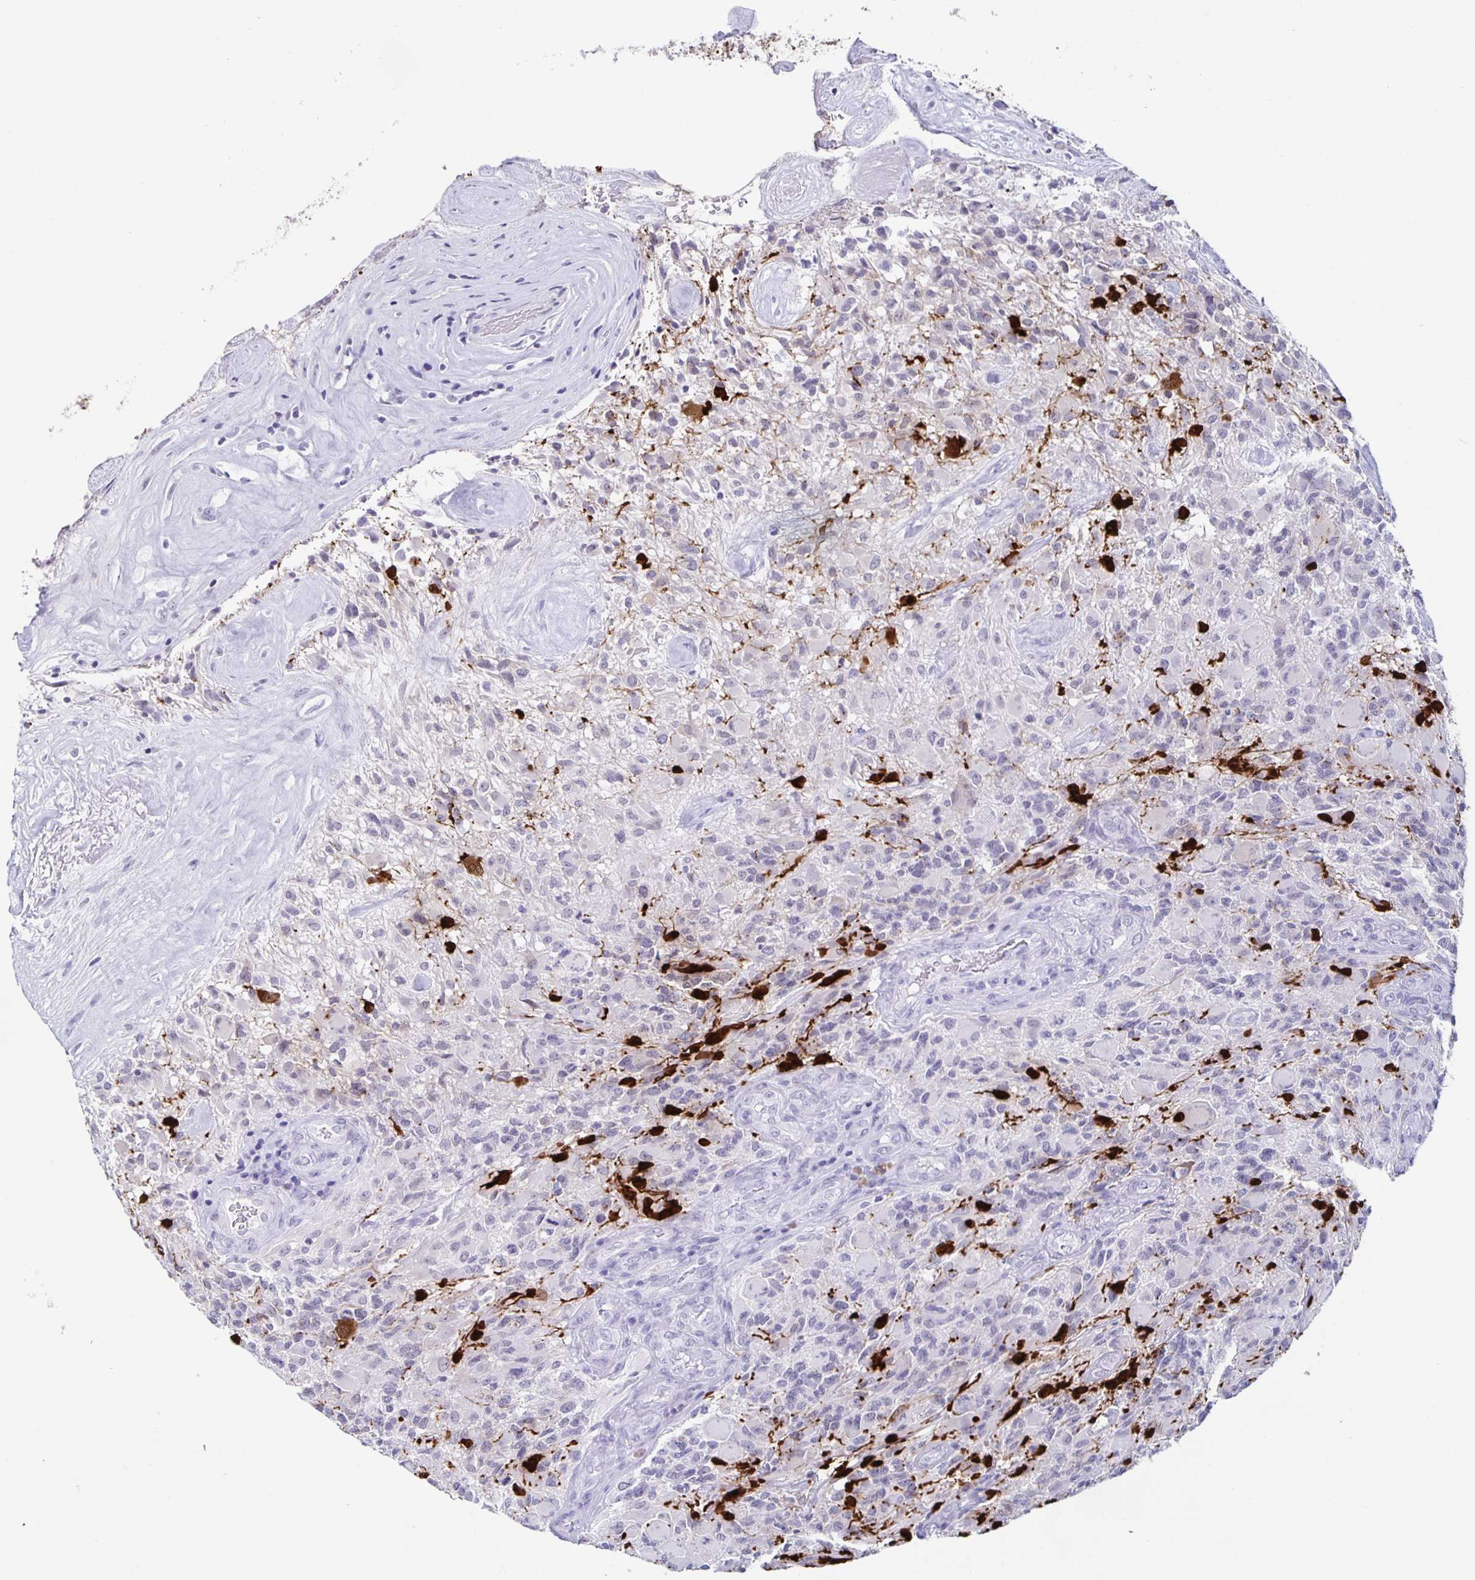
{"staining": {"intensity": "negative", "quantity": "none", "location": "none"}, "tissue": "glioma", "cell_type": "Tumor cells", "image_type": "cancer", "snomed": [{"axis": "morphology", "description": "Glioma, malignant, High grade"}, {"axis": "topography", "description": "Brain"}], "caption": "Glioma was stained to show a protein in brown. There is no significant staining in tumor cells.", "gene": "TPPP", "patient": {"sex": "female", "age": 65}}